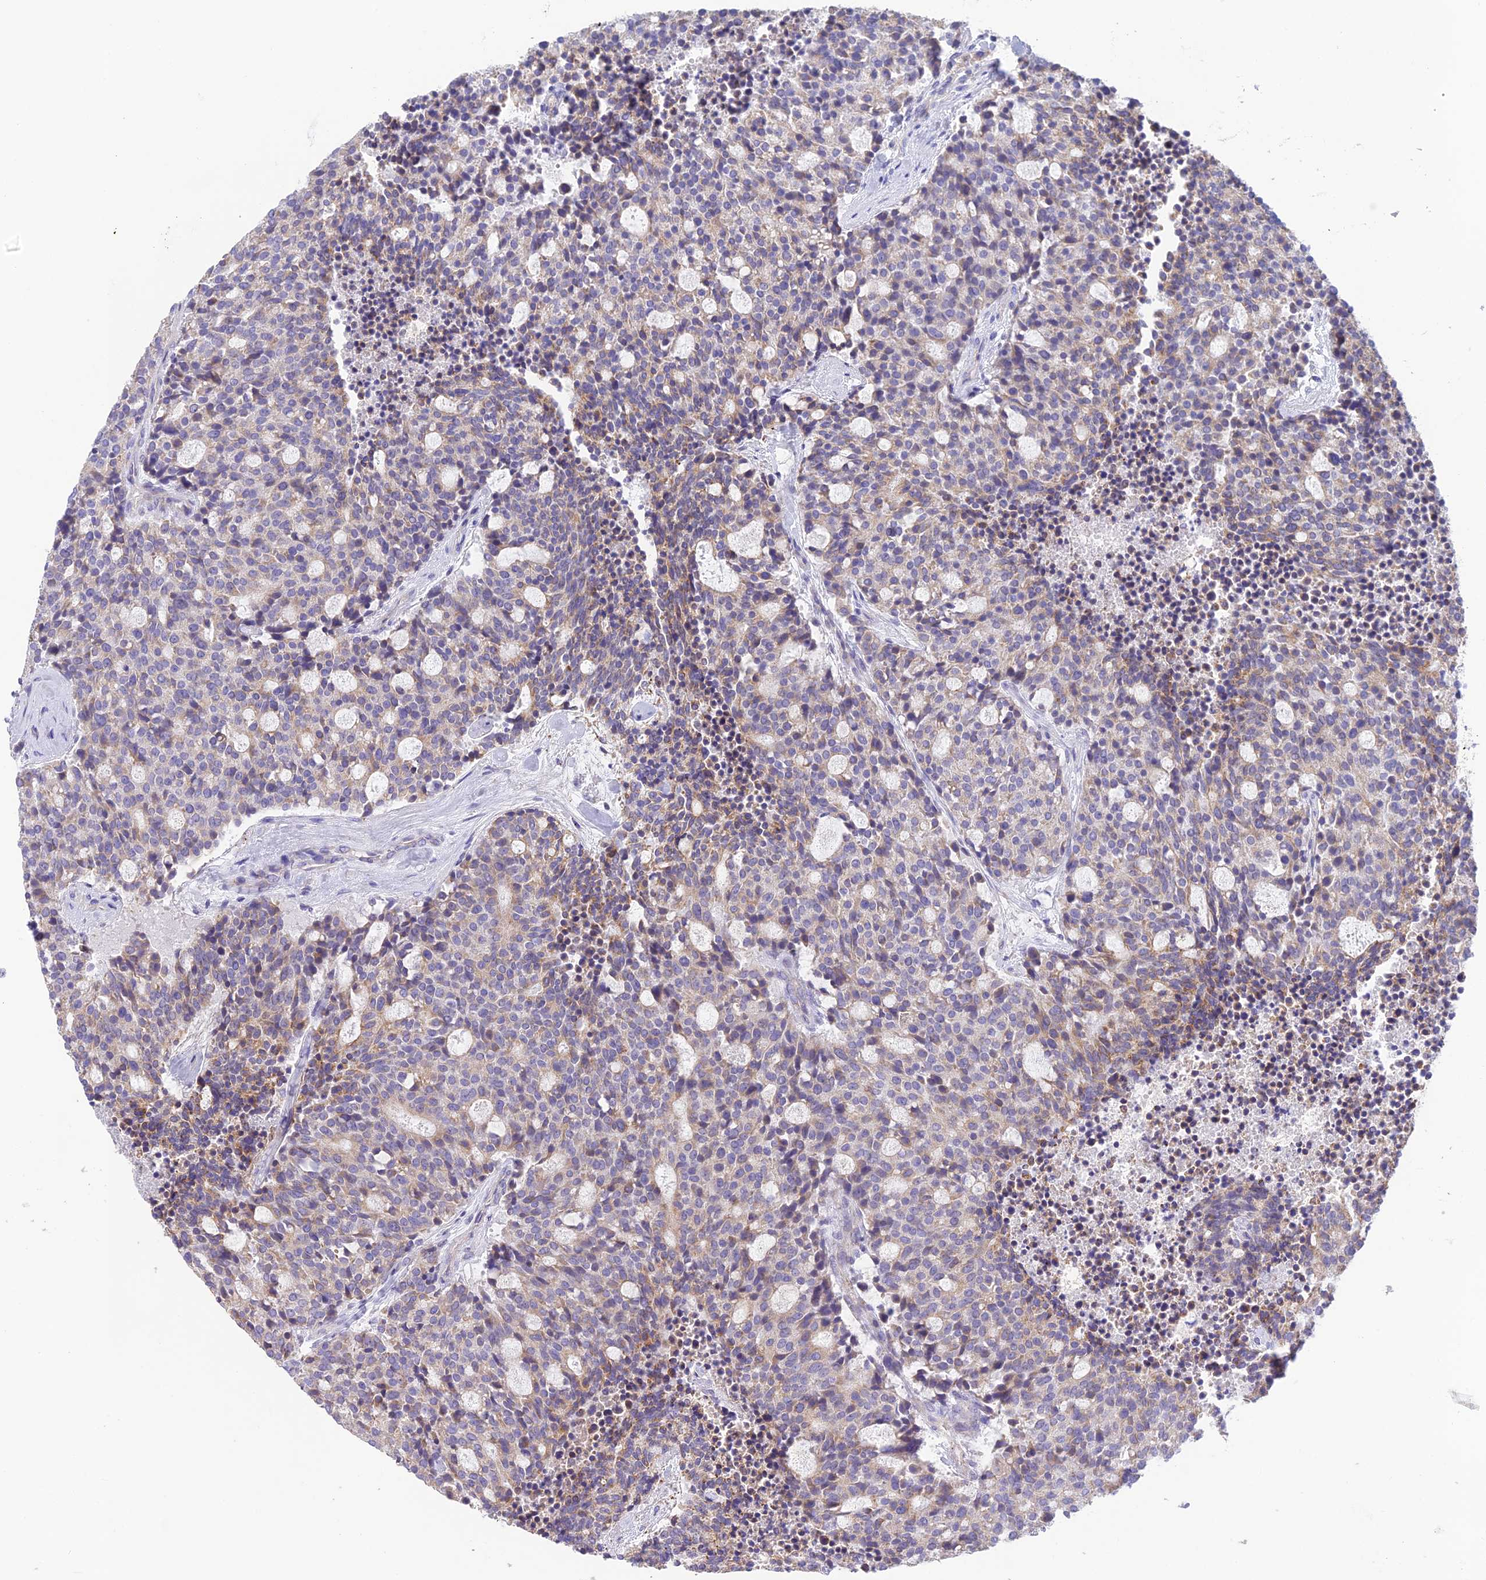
{"staining": {"intensity": "weak", "quantity": "25%-75%", "location": "cytoplasmic/membranous"}, "tissue": "carcinoid", "cell_type": "Tumor cells", "image_type": "cancer", "snomed": [{"axis": "morphology", "description": "Carcinoid, malignant, NOS"}, {"axis": "topography", "description": "Pancreas"}], "caption": "IHC of carcinoid (malignant) displays low levels of weak cytoplasmic/membranous expression in about 25%-75% of tumor cells.", "gene": "HSD17B2", "patient": {"sex": "female", "age": 54}}